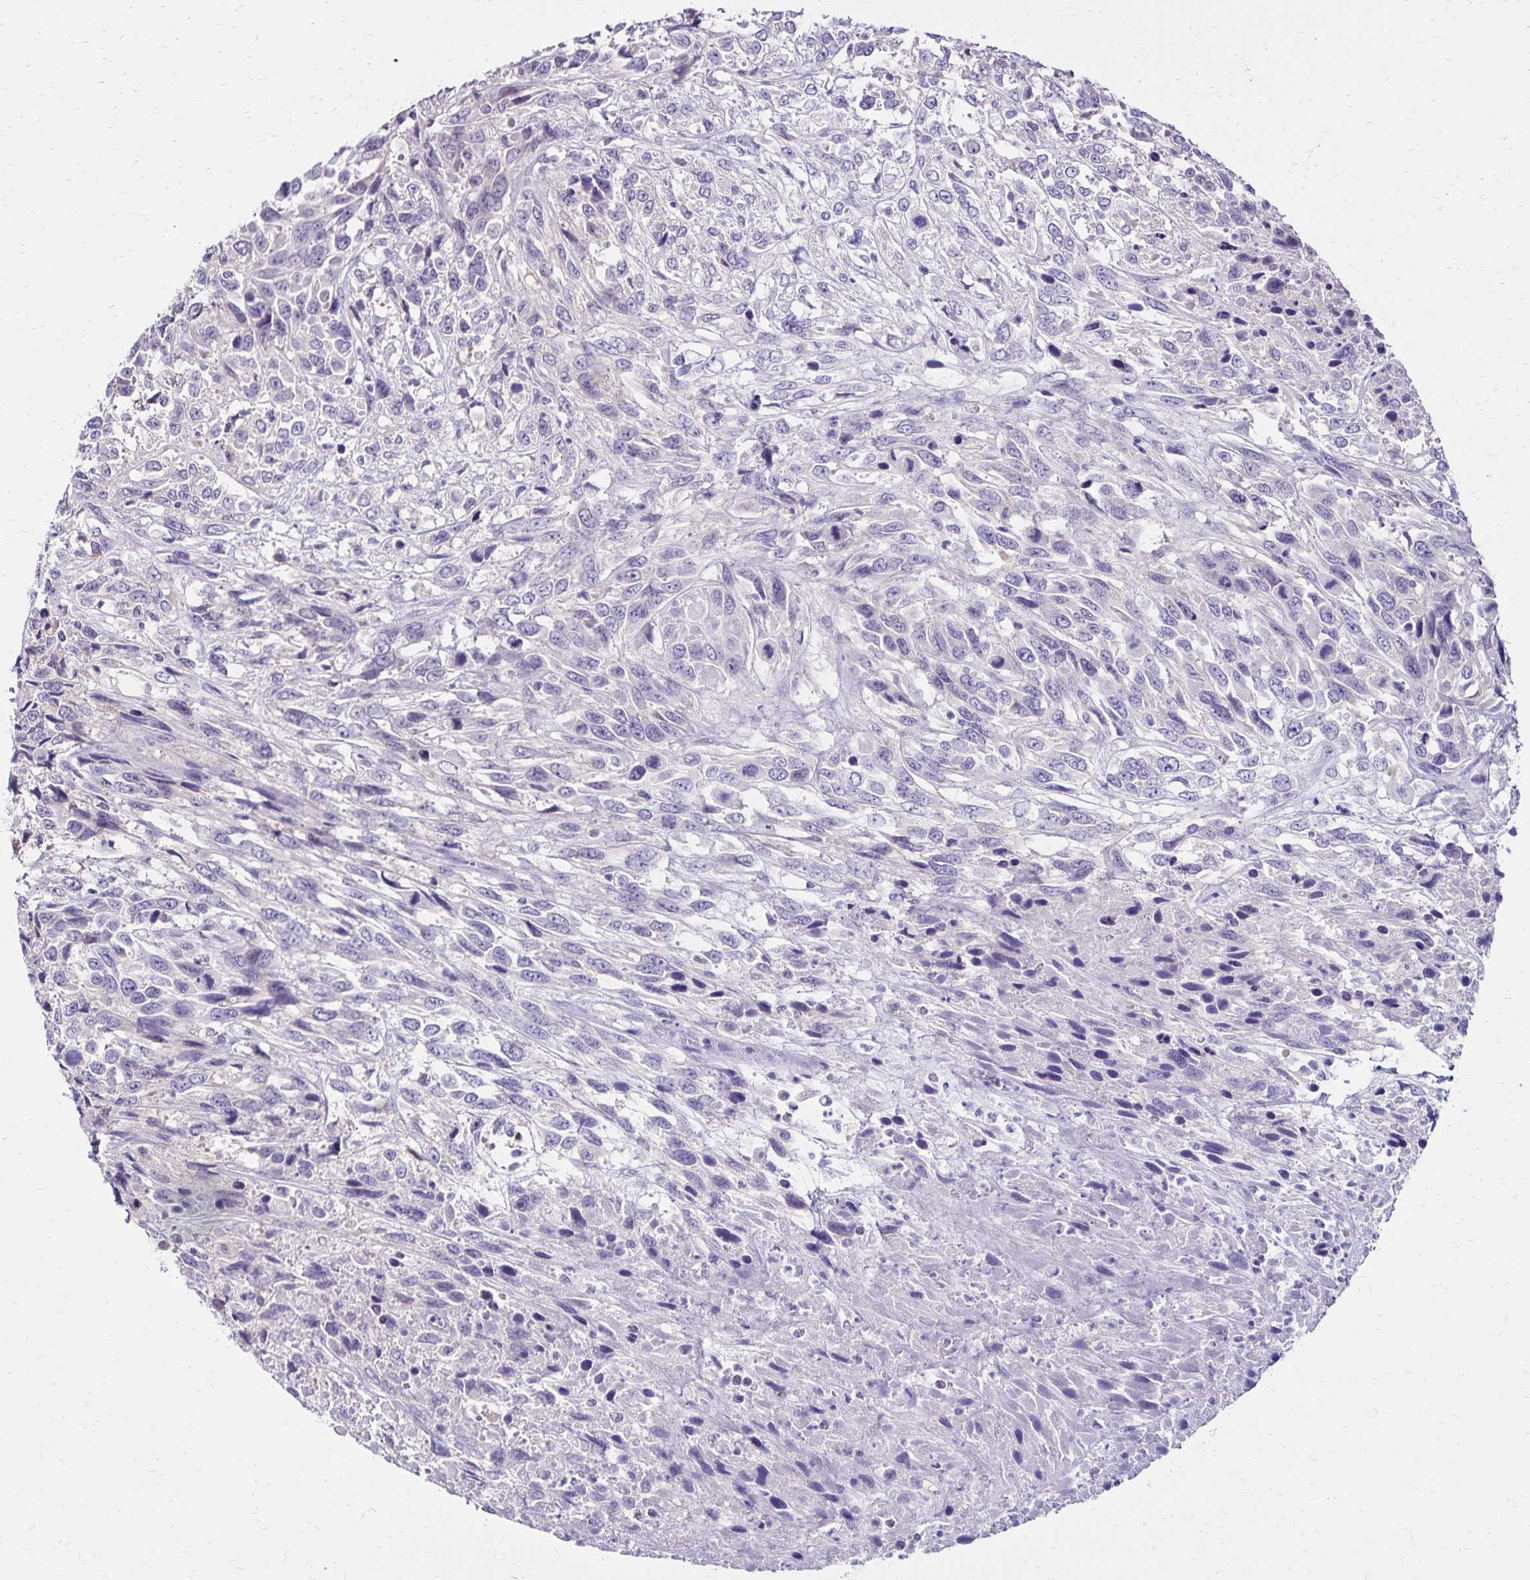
{"staining": {"intensity": "negative", "quantity": "none", "location": "none"}, "tissue": "urothelial cancer", "cell_type": "Tumor cells", "image_type": "cancer", "snomed": [{"axis": "morphology", "description": "Urothelial carcinoma, High grade"}, {"axis": "topography", "description": "Urinary bladder"}], "caption": "The image shows no staining of tumor cells in high-grade urothelial carcinoma. (DAB (3,3'-diaminobenzidine) immunohistochemistry with hematoxylin counter stain).", "gene": "SH3GL3", "patient": {"sex": "female", "age": 70}}